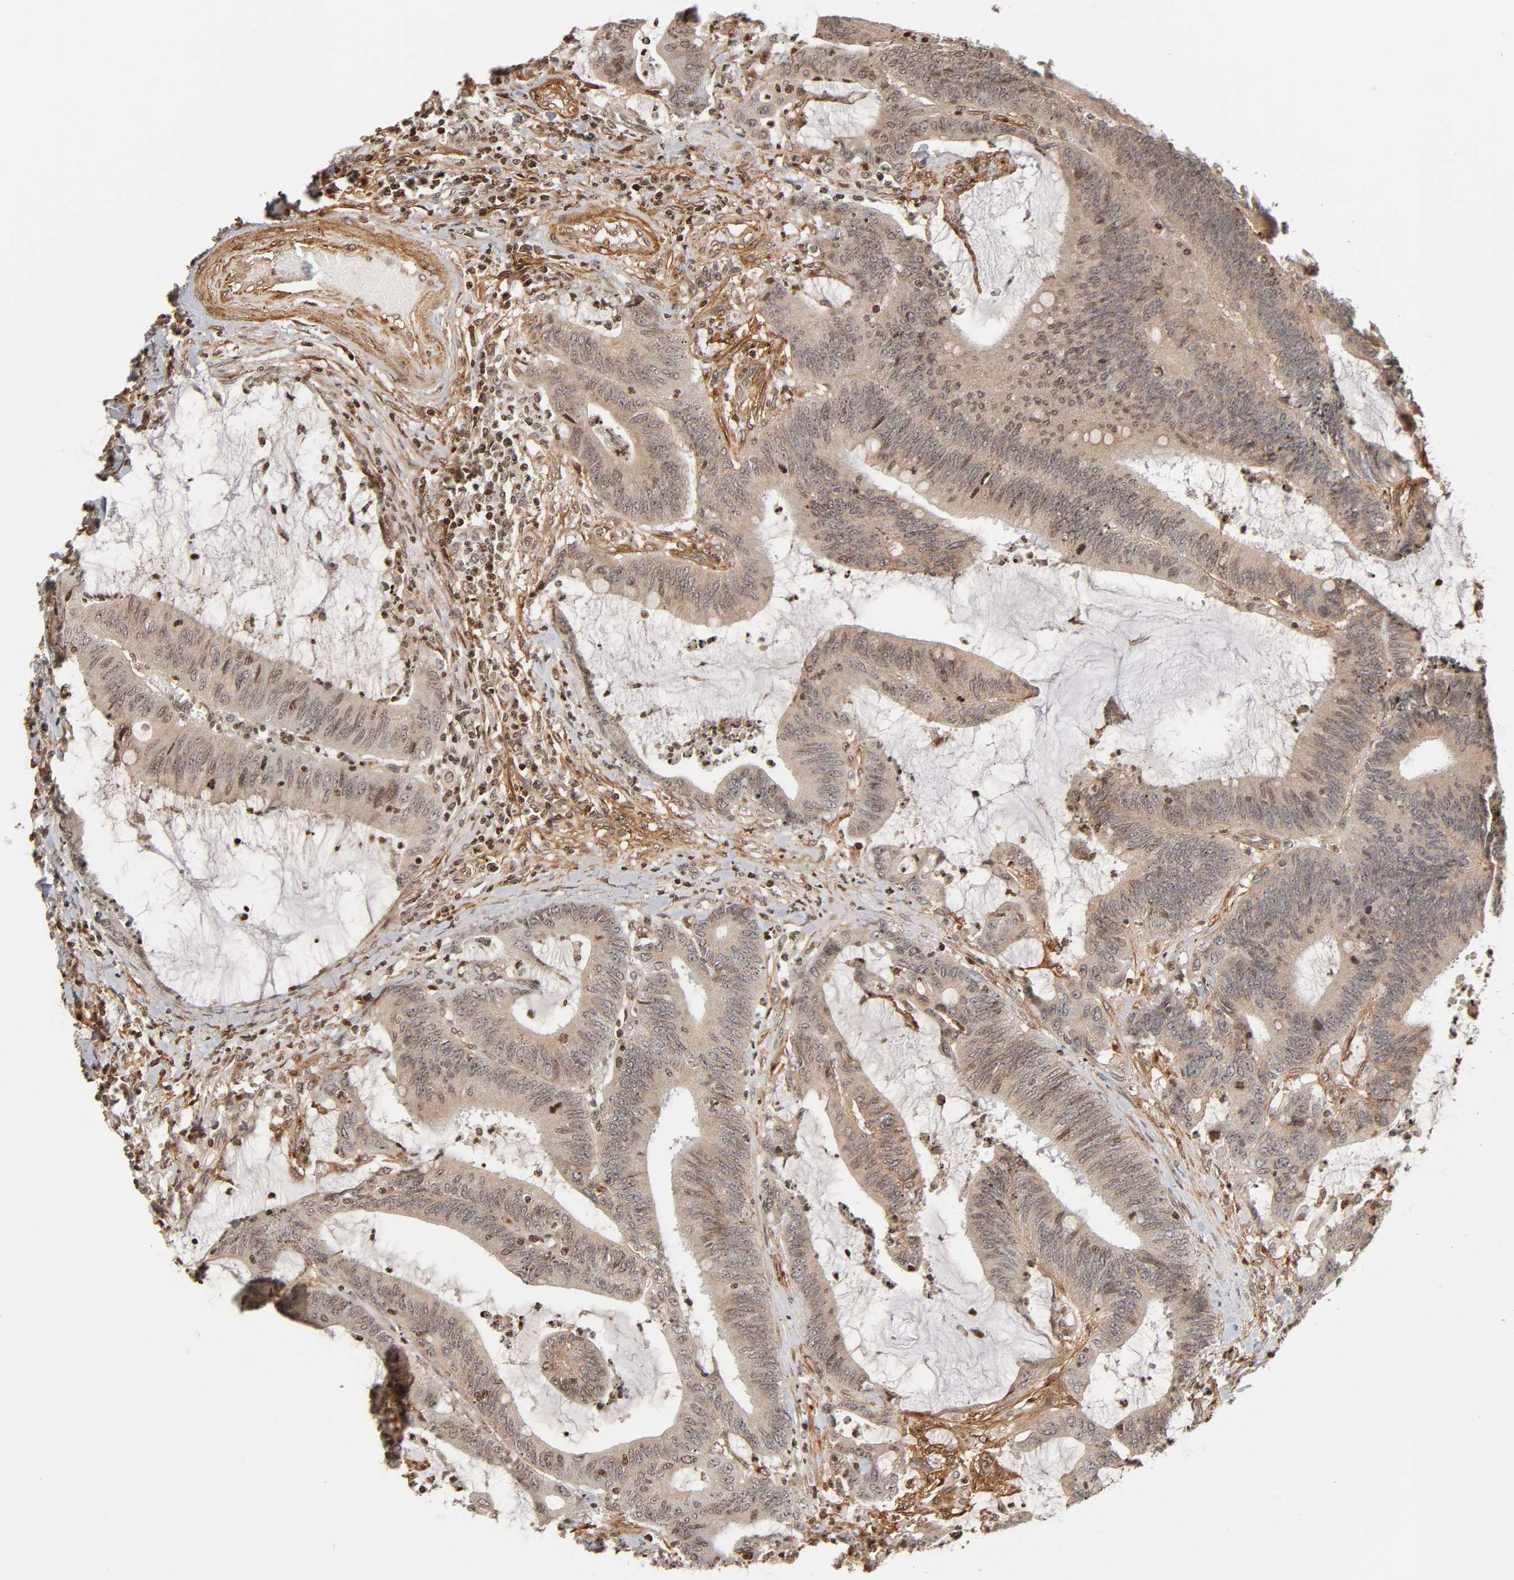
{"staining": {"intensity": "weak", "quantity": ">75%", "location": "cytoplasmic/membranous"}, "tissue": "colorectal cancer", "cell_type": "Tumor cells", "image_type": "cancer", "snomed": [{"axis": "morphology", "description": "Adenocarcinoma, NOS"}, {"axis": "topography", "description": "Rectum"}], "caption": "Colorectal adenocarcinoma stained with a brown dye demonstrates weak cytoplasmic/membranous positive positivity in about >75% of tumor cells.", "gene": "ITGAV", "patient": {"sex": "female", "age": 66}}